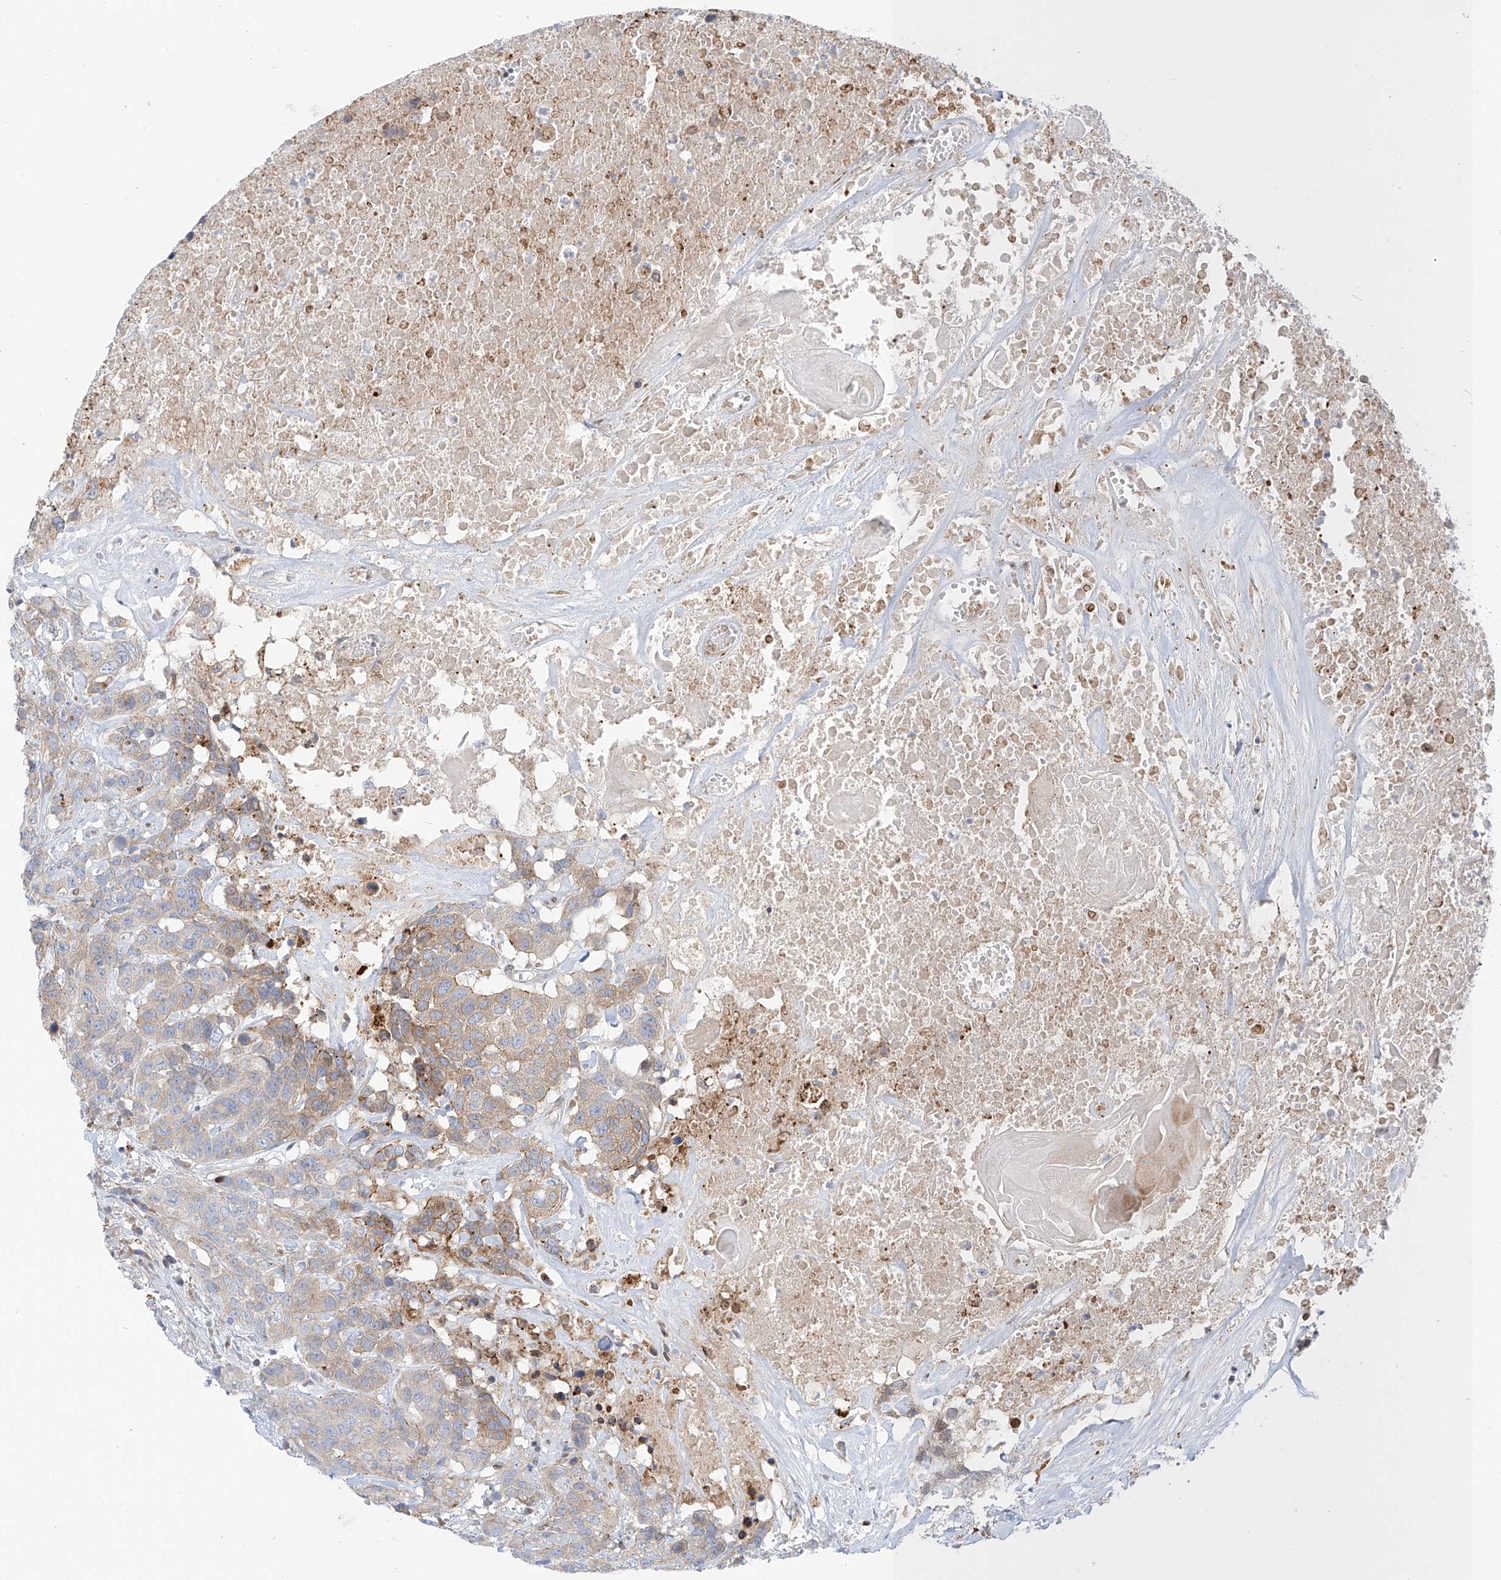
{"staining": {"intensity": "moderate", "quantity": "25%-75%", "location": "cytoplasmic/membranous"}, "tissue": "head and neck cancer", "cell_type": "Tumor cells", "image_type": "cancer", "snomed": [{"axis": "morphology", "description": "Squamous cell carcinoma, NOS"}, {"axis": "topography", "description": "Head-Neck"}], "caption": "Protein staining by immunohistochemistry (IHC) shows moderate cytoplasmic/membranous expression in approximately 25%-75% of tumor cells in squamous cell carcinoma (head and neck).", "gene": "PCYOX1", "patient": {"sex": "male", "age": 66}}